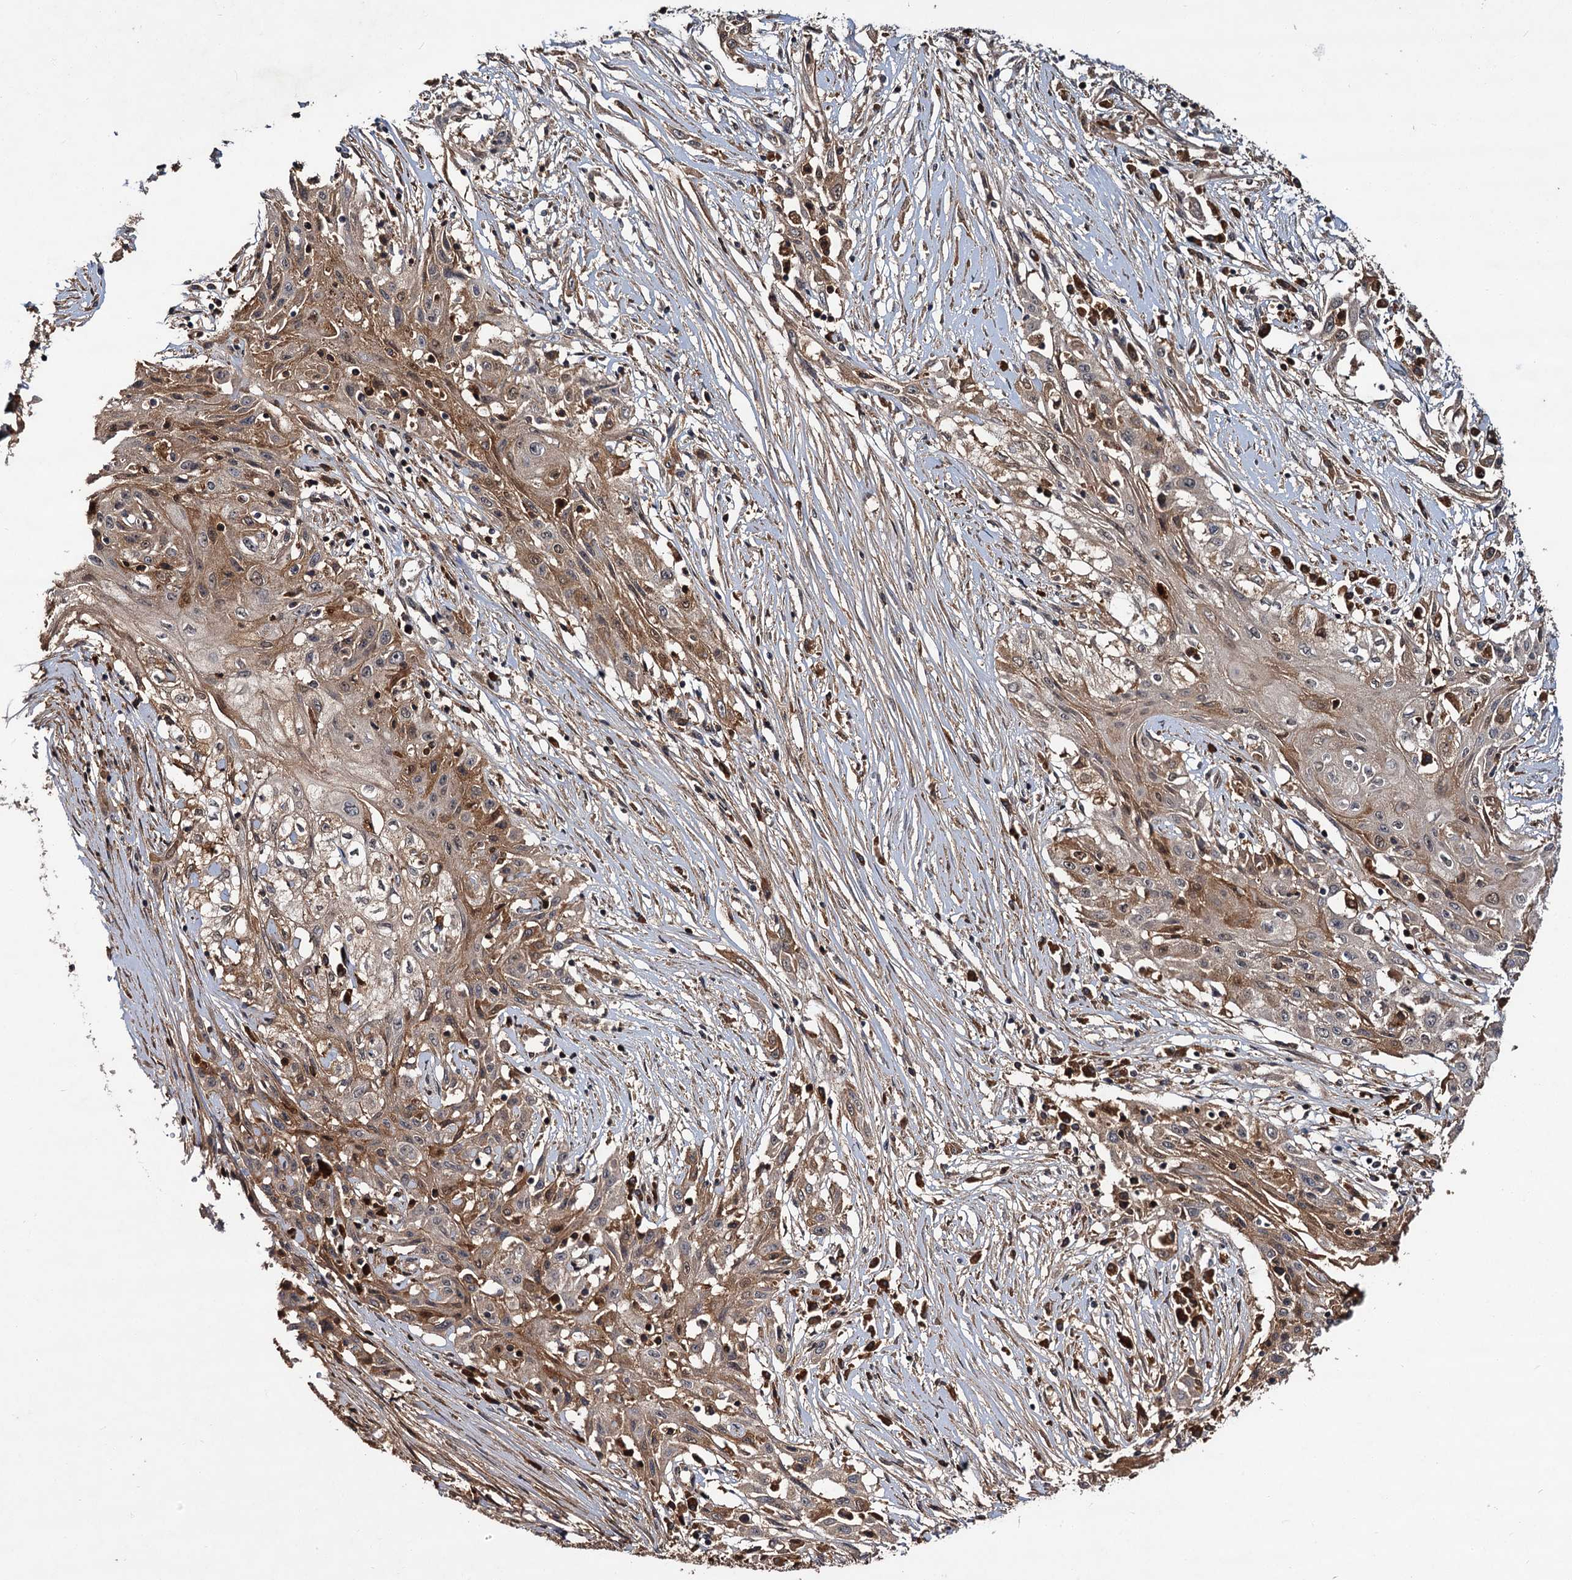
{"staining": {"intensity": "moderate", "quantity": "25%-75%", "location": "cytoplasmic/membranous"}, "tissue": "skin cancer", "cell_type": "Tumor cells", "image_type": "cancer", "snomed": [{"axis": "morphology", "description": "Squamous cell carcinoma, NOS"}, {"axis": "morphology", "description": "Squamous cell carcinoma, metastatic, NOS"}, {"axis": "topography", "description": "Skin"}, {"axis": "topography", "description": "Lymph node"}], "caption": "DAB immunohistochemical staining of human skin cancer (metastatic squamous cell carcinoma) demonstrates moderate cytoplasmic/membranous protein staining in about 25%-75% of tumor cells.", "gene": "MBD6", "patient": {"sex": "male", "age": 75}}